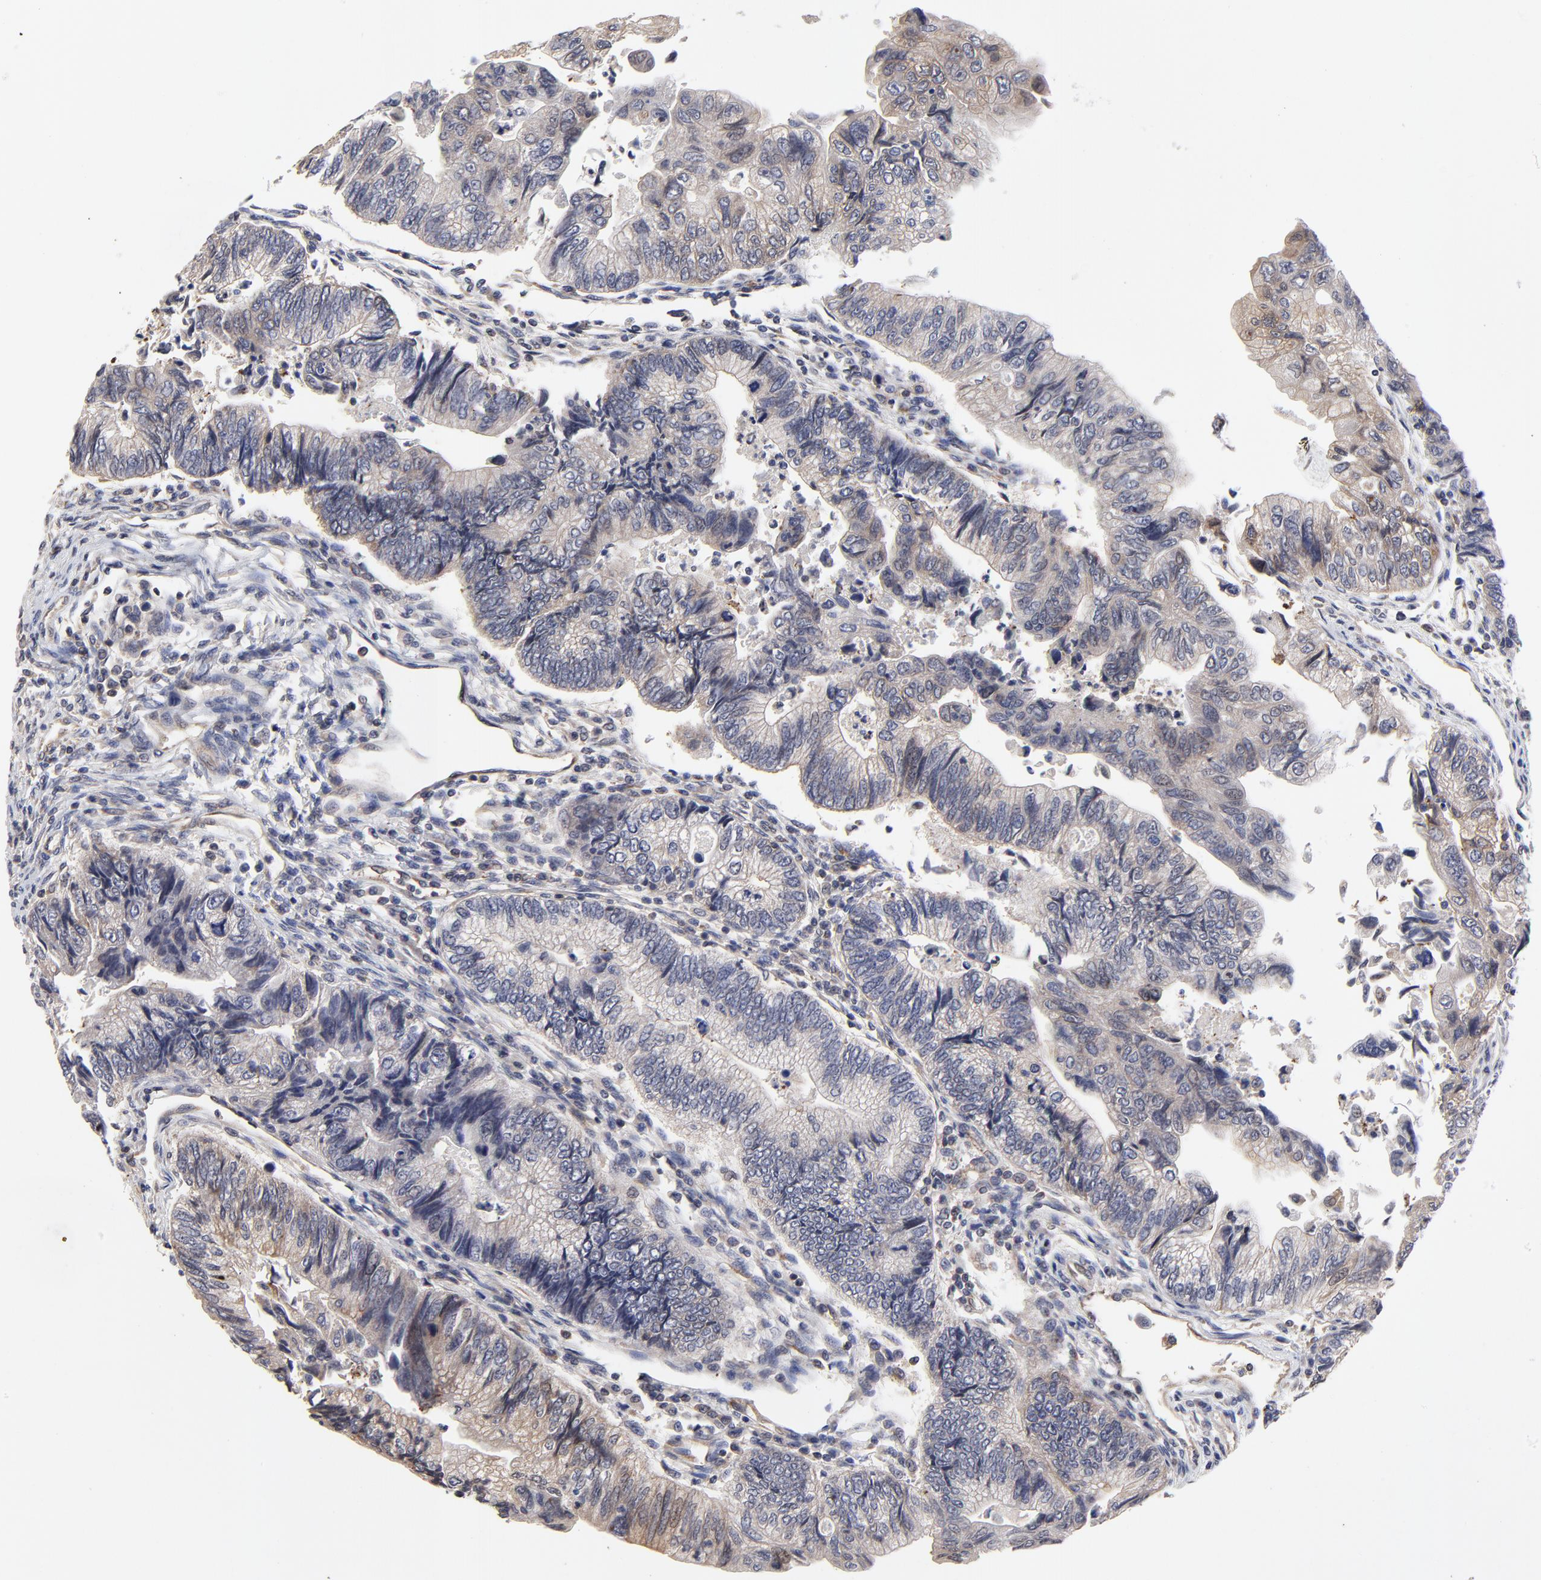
{"staining": {"intensity": "weak", "quantity": ">75%", "location": "cytoplasmic/membranous"}, "tissue": "colorectal cancer", "cell_type": "Tumor cells", "image_type": "cancer", "snomed": [{"axis": "morphology", "description": "Adenocarcinoma, NOS"}, {"axis": "topography", "description": "Colon"}], "caption": "Approximately >75% of tumor cells in human colorectal cancer demonstrate weak cytoplasmic/membranous protein positivity as visualized by brown immunohistochemical staining.", "gene": "ZNF157", "patient": {"sex": "female", "age": 11}}